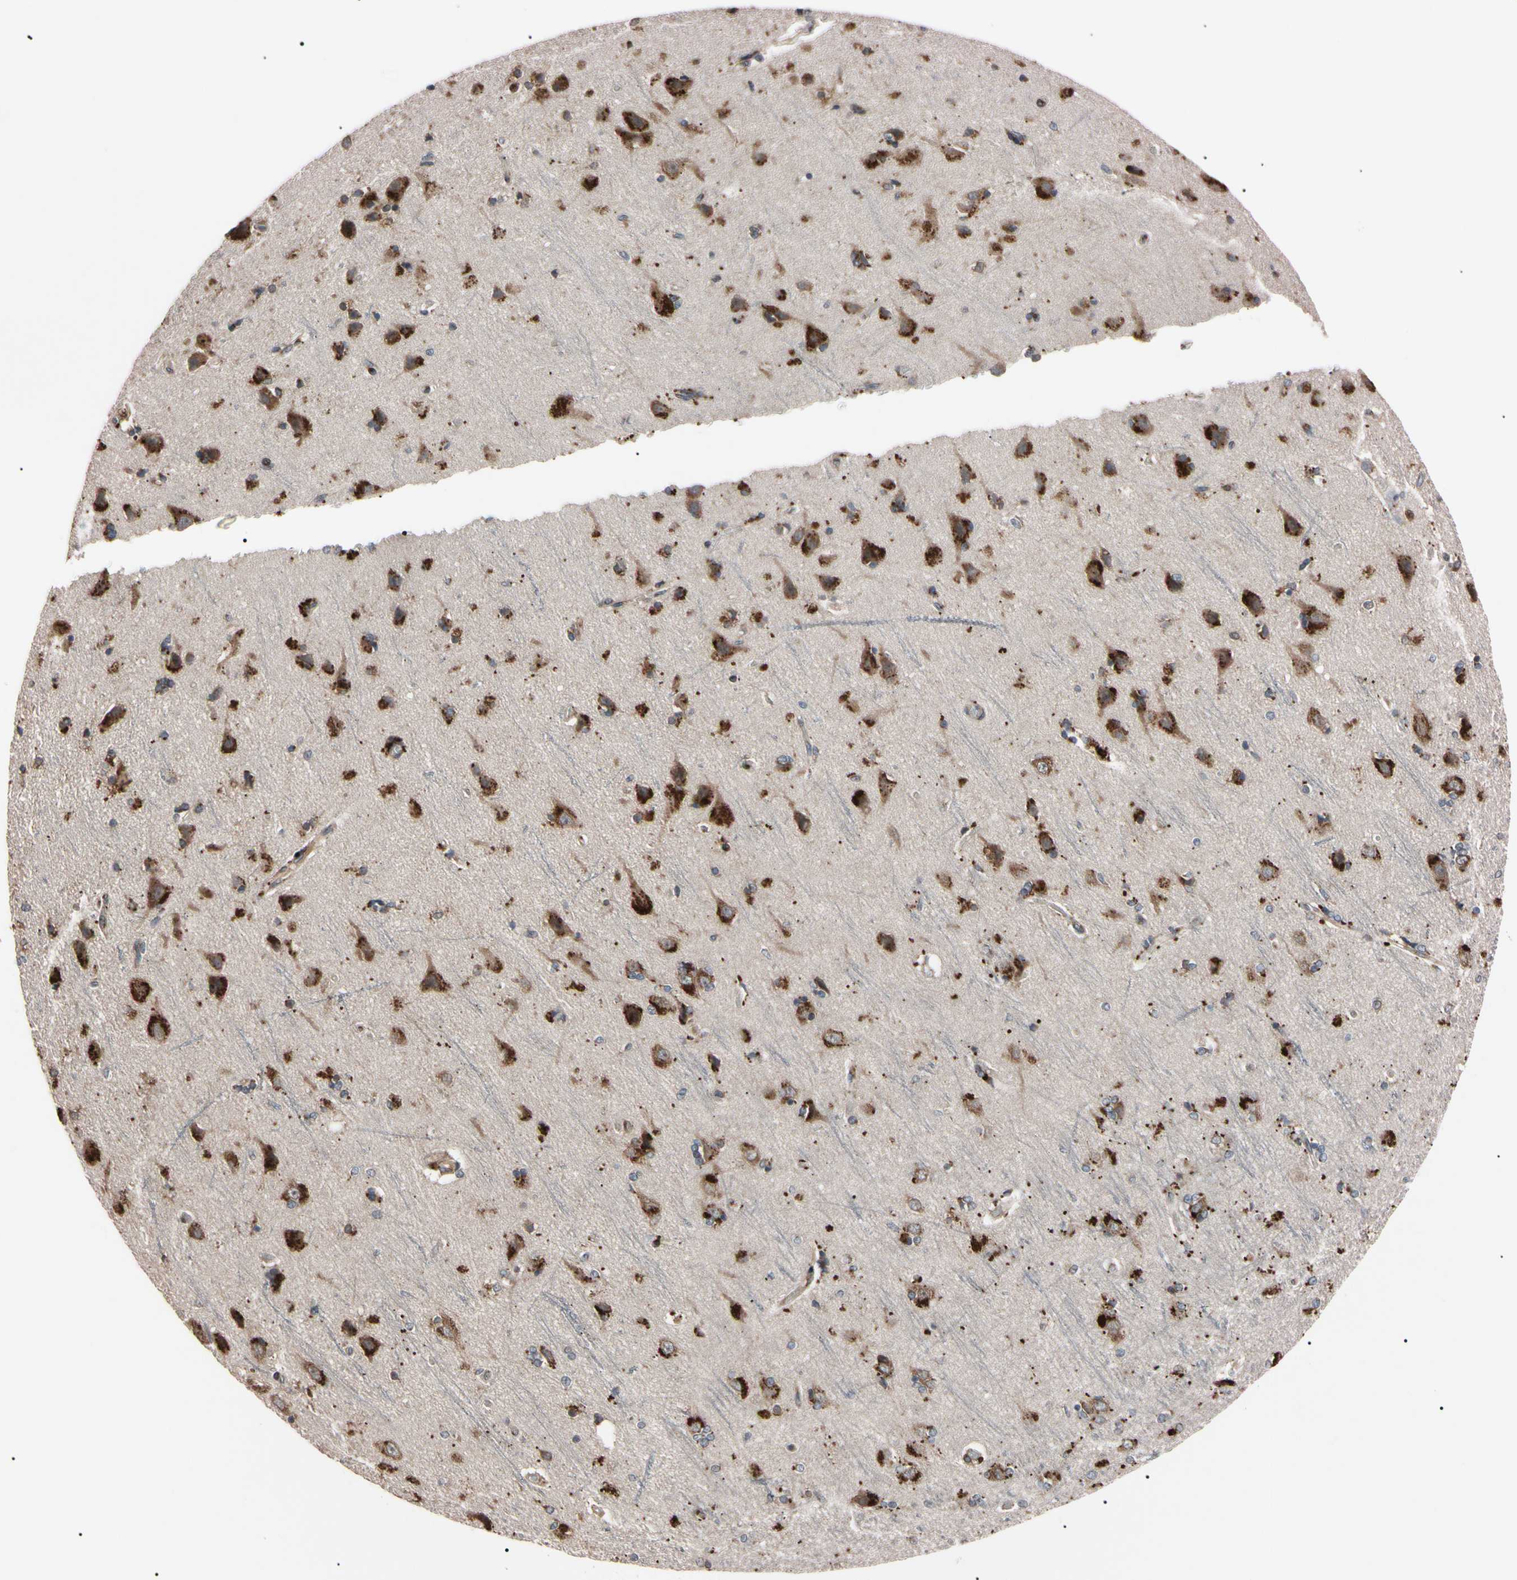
{"staining": {"intensity": "moderate", "quantity": ">75%", "location": "cytoplasmic/membranous"}, "tissue": "cerebral cortex", "cell_type": "Endothelial cells", "image_type": "normal", "snomed": [{"axis": "morphology", "description": "Normal tissue, NOS"}, {"axis": "topography", "description": "Cerebral cortex"}], "caption": "Immunohistochemistry (DAB) staining of unremarkable cerebral cortex displays moderate cytoplasmic/membranous protein positivity in about >75% of endothelial cells.", "gene": "GUCY1B1", "patient": {"sex": "female", "age": 54}}